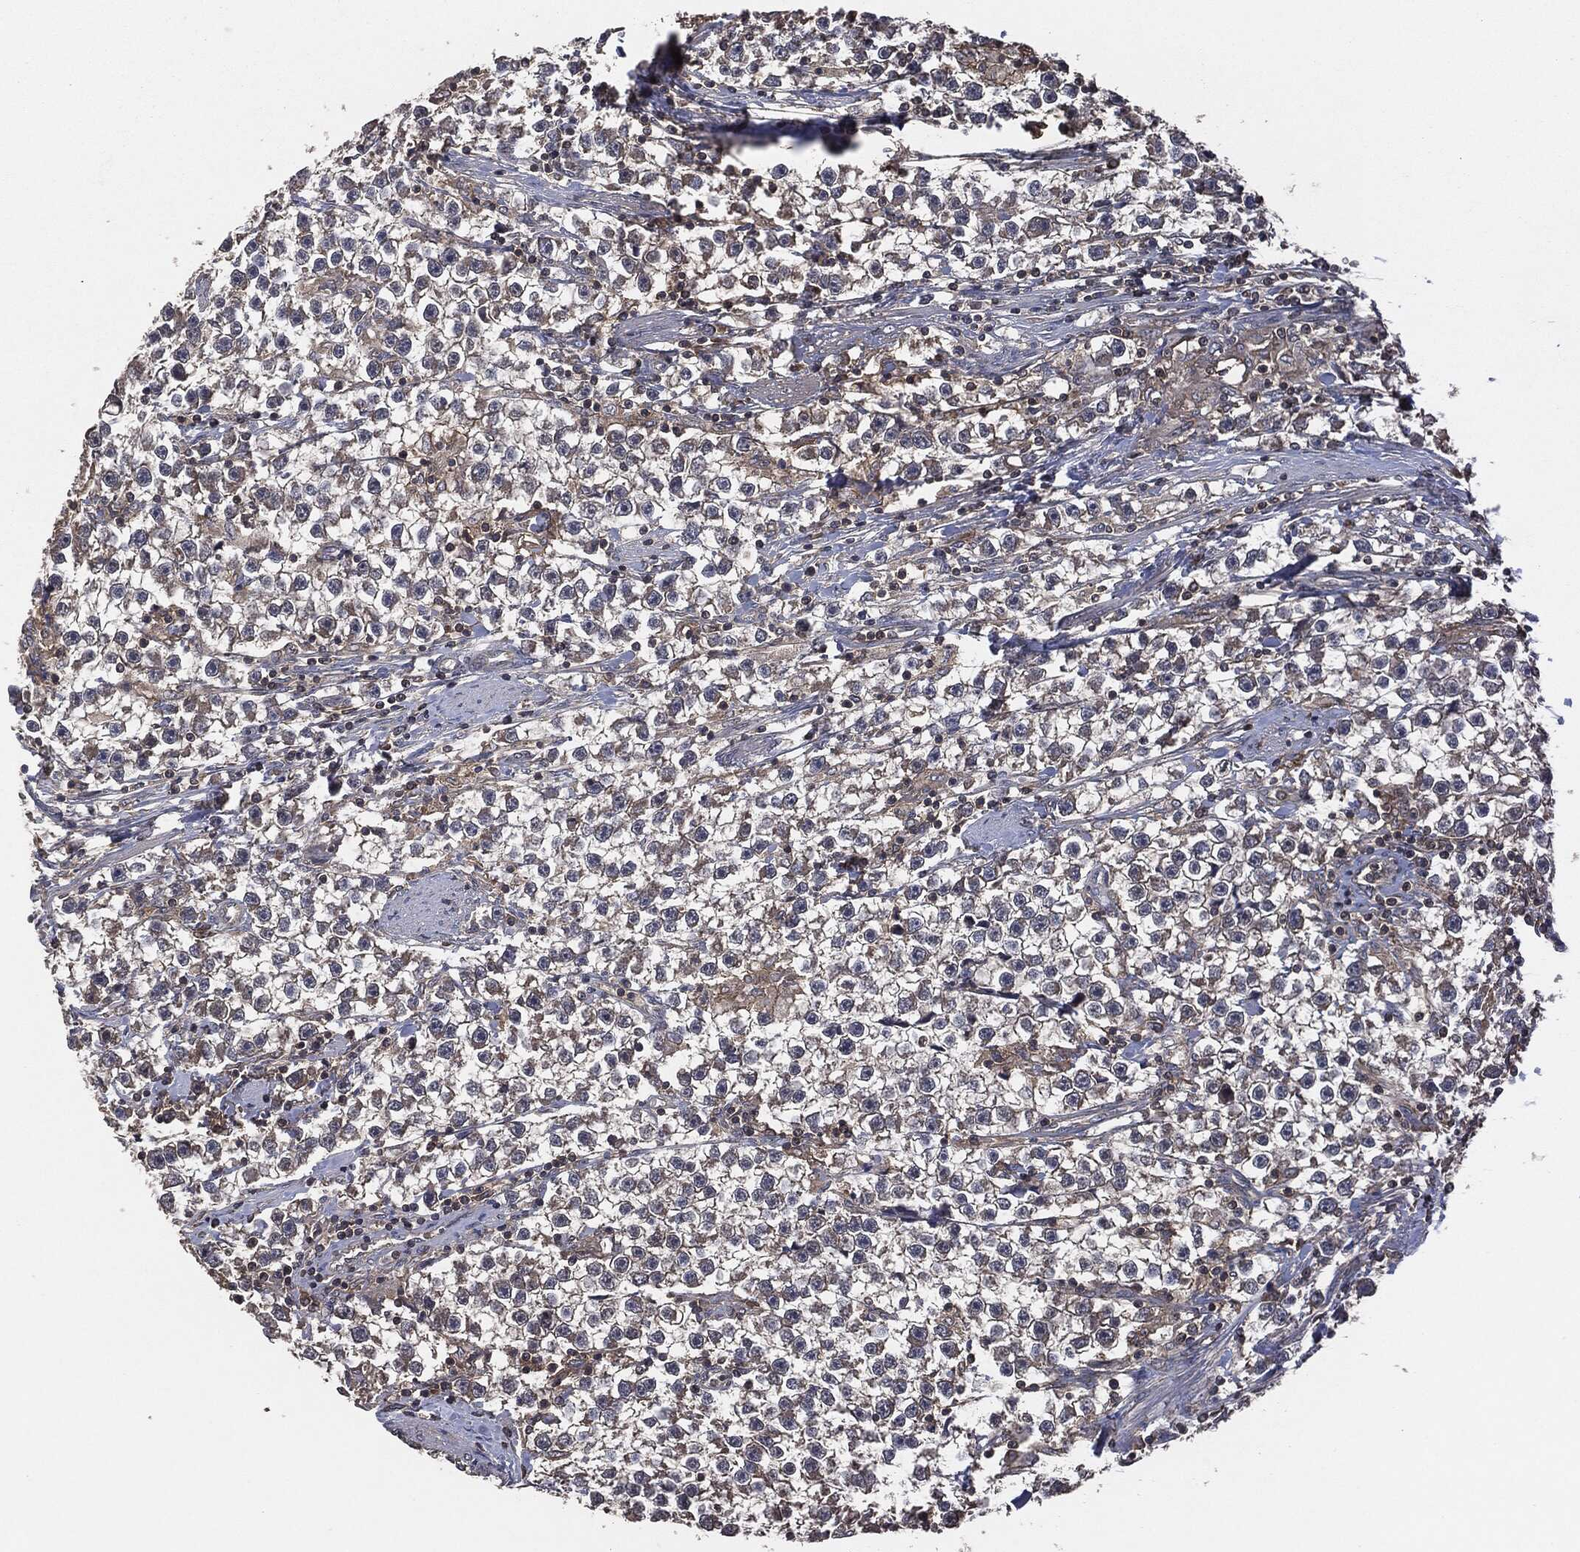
{"staining": {"intensity": "negative", "quantity": "none", "location": "none"}, "tissue": "testis cancer", "cell_type": "Tumor cells", "image_type": "cancer", "snomed": [{"axis": "morphology", "description": "Seminoma, NOS"}, {"axis": "topography", "description": "Testis"}], "caption": "An image of human testis cancer (seminoma) is negative for staining in tumor cells.", "gene": "ERBIN", "patient": {"sex": "male", "age": 59}}